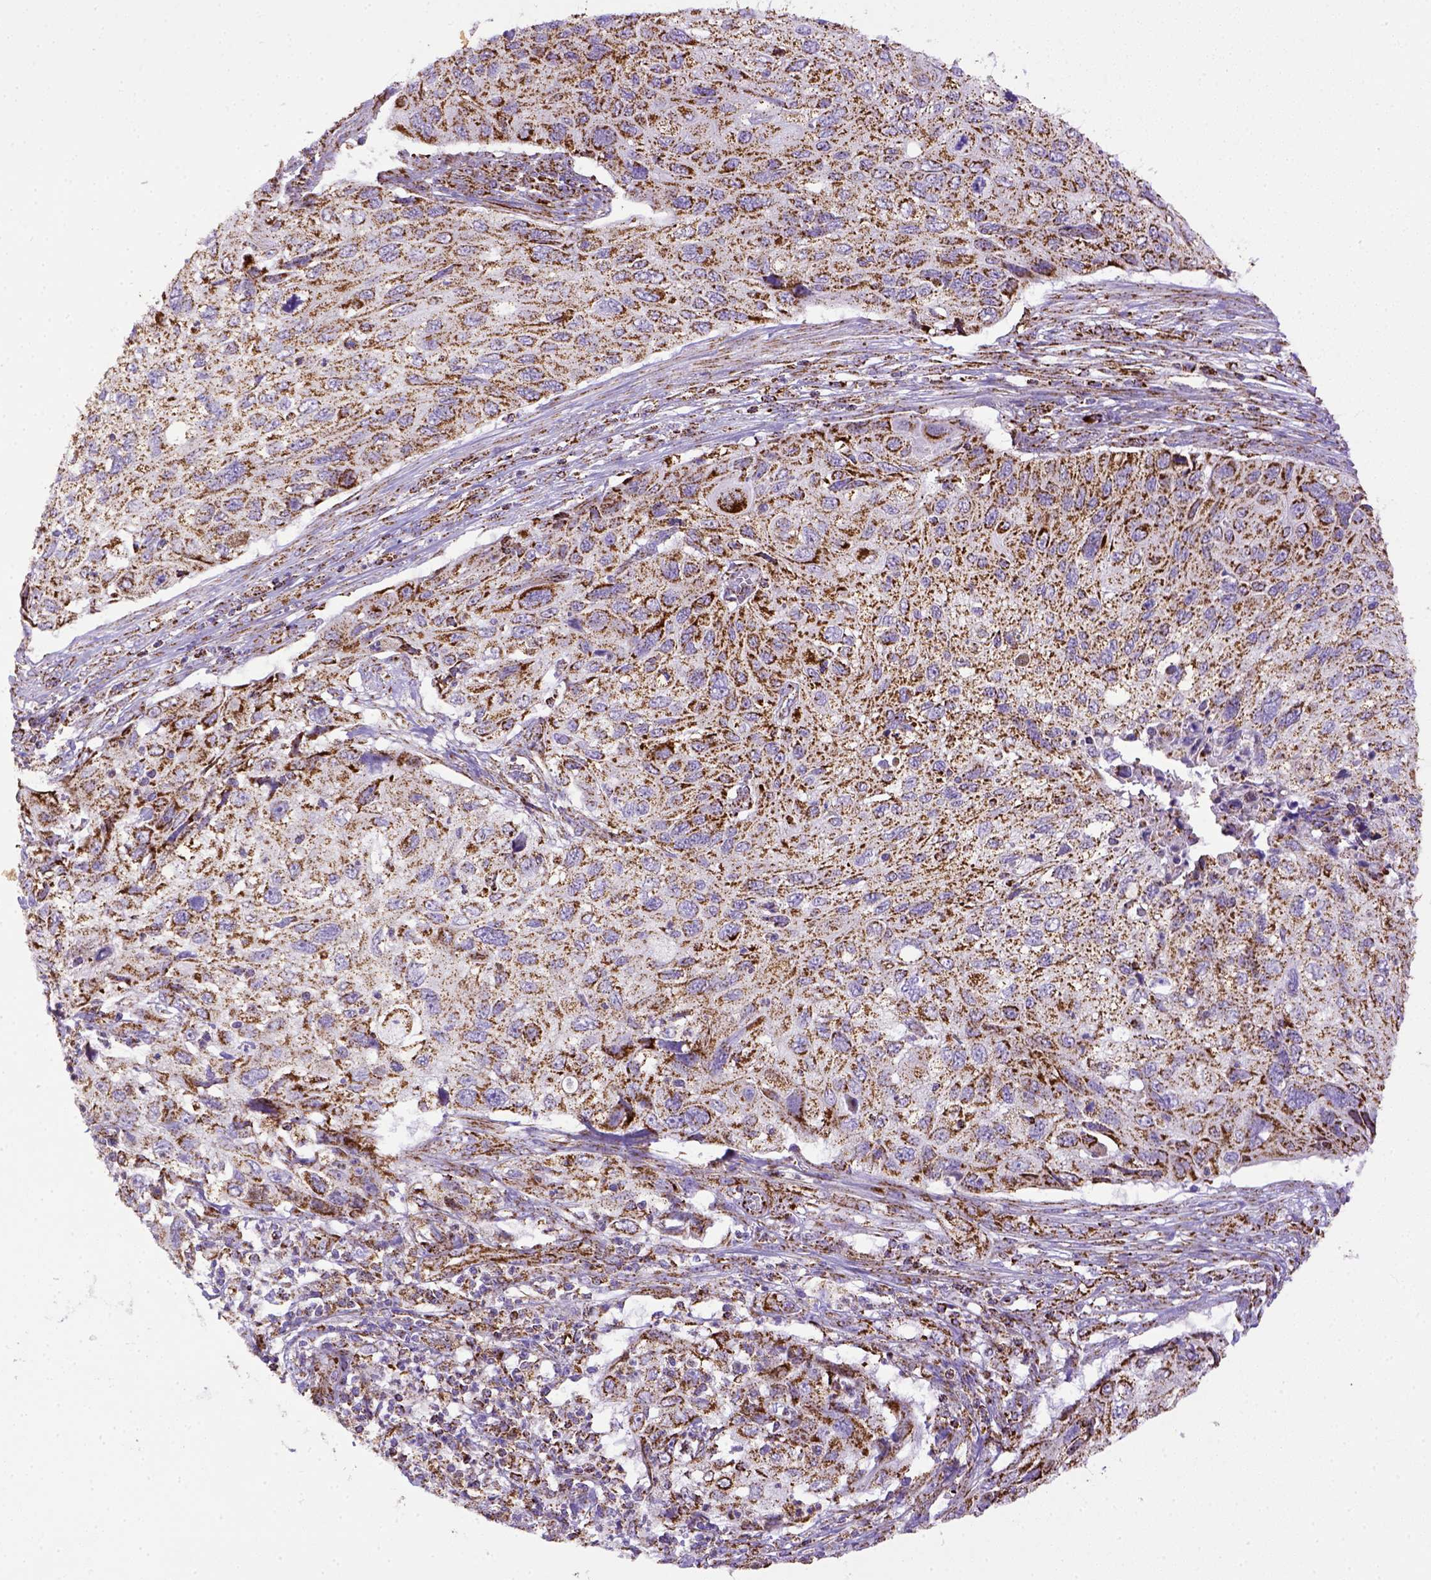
{"staining": {"intensity": "strong", "quantity": ">75%", "location": "cytoplasmic/membranous"}, "tissue": "cervical cancer", "cell_type": "Tumor cells", "image_type": "cancer", "snomed": [{"axis": "morphology", "description": "Squamous cell carcinoma, NOS"}, {"axis": "topography", "description": "Cervix"}], "caption": "Human cervical squamous cell carcinoma stained for a protein (brown) reveals strong cytoplasmic/membranous positive staining in approximately >75% of tumor cells.", "gene": "MT-CO1", "patient": {"sex": "female", "age": 70}}